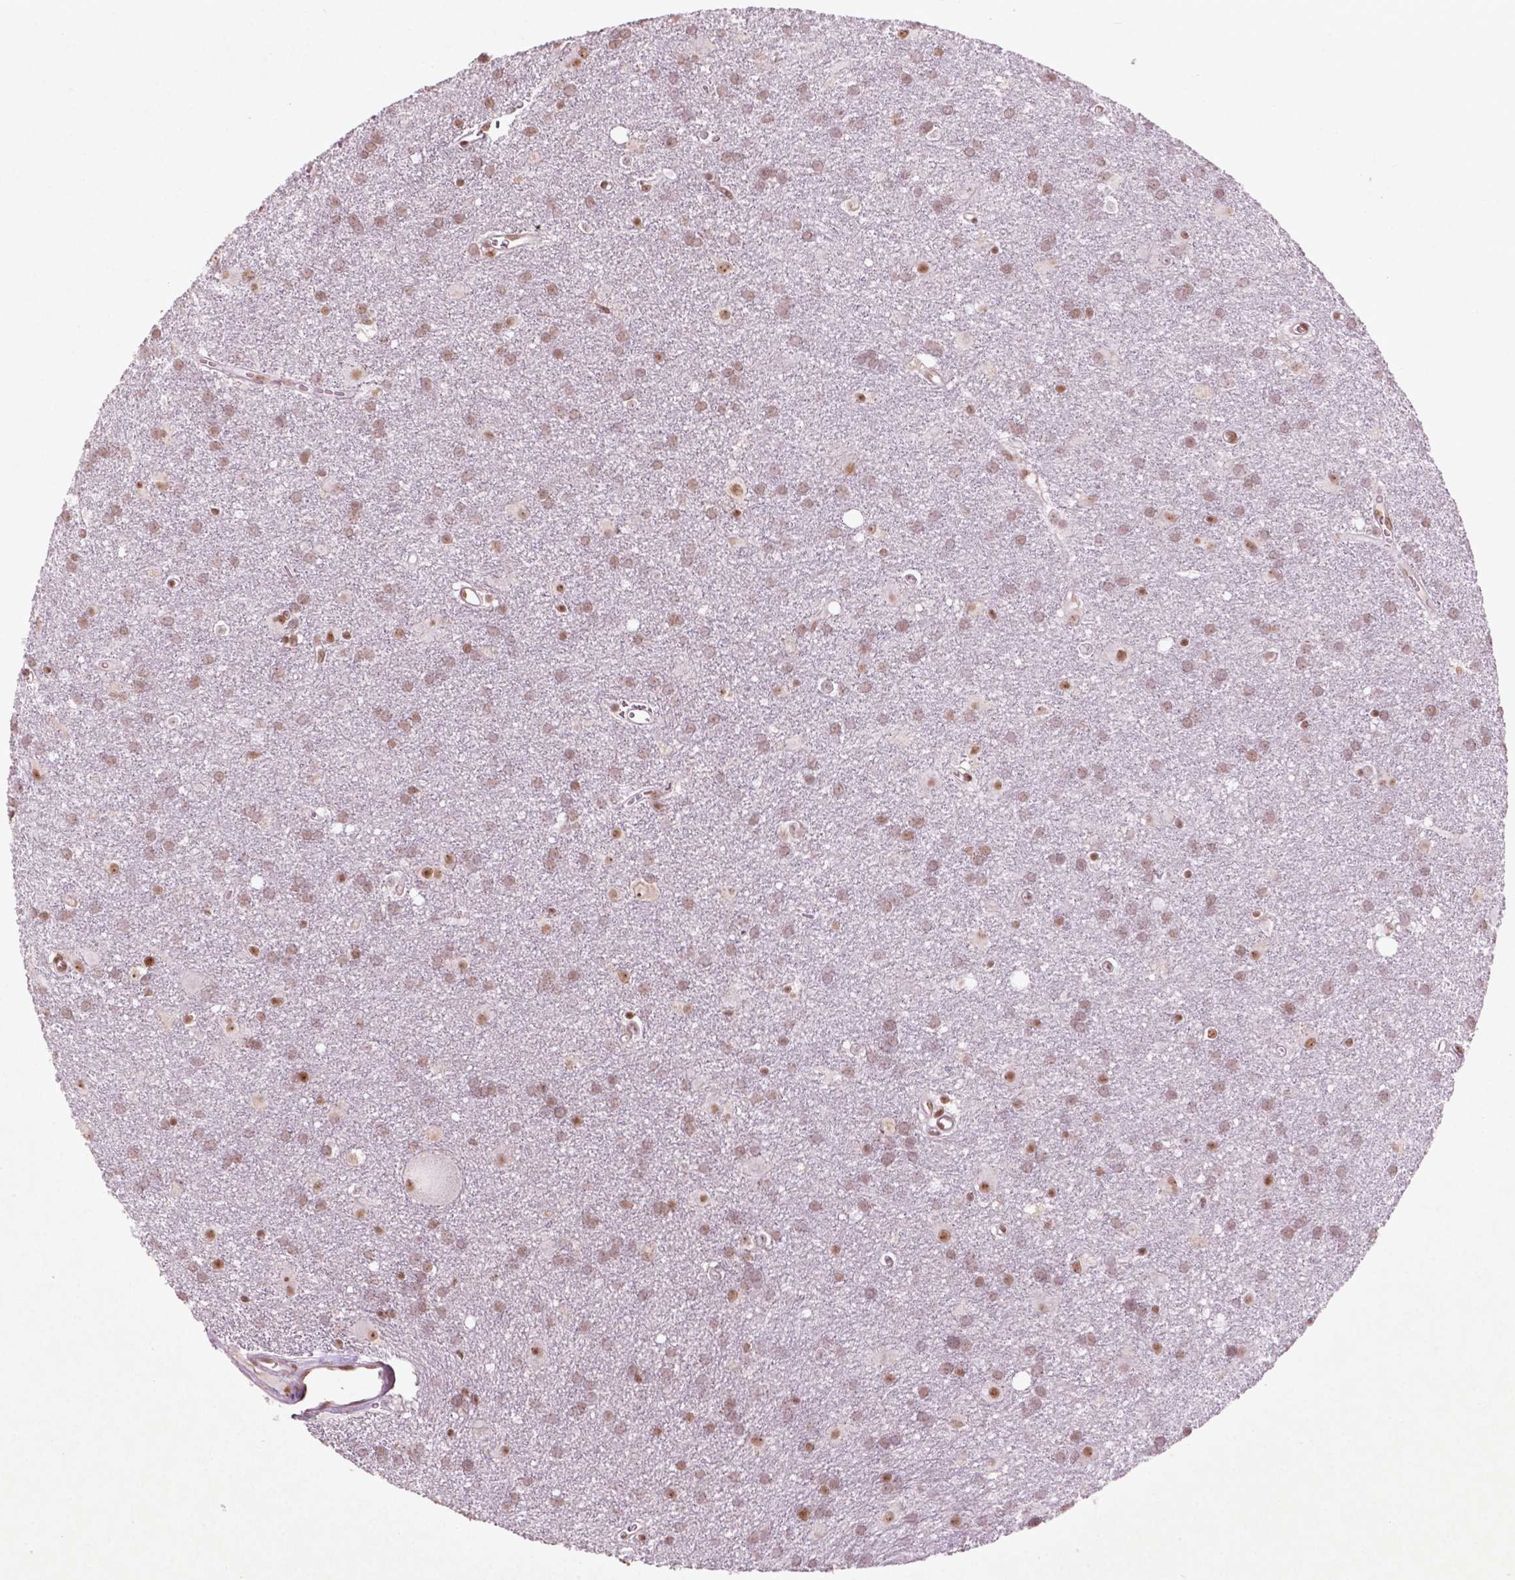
{"staining": {"intensity": "moderate", "quantity": ">75%", "location": "nuclear"}, "tissue": "glioma", "cell_type": "Tumor cells", "image_type": "cancer", "snomed": [{"axis": "morphology", "description": "Glioma, malignant, Low grade"}, {"axis": "topography", "description": "Brain"}], "caption": "This photomicrograph exhibits glioma stained with immunohistochemistry to label a protein in brown. The nuclear of tumor cells show moderate positivity for the protein. Nuclei are counter-stained blue.", "gene": "HMG20B", "patient": {"sex": "male", "age": 58}}